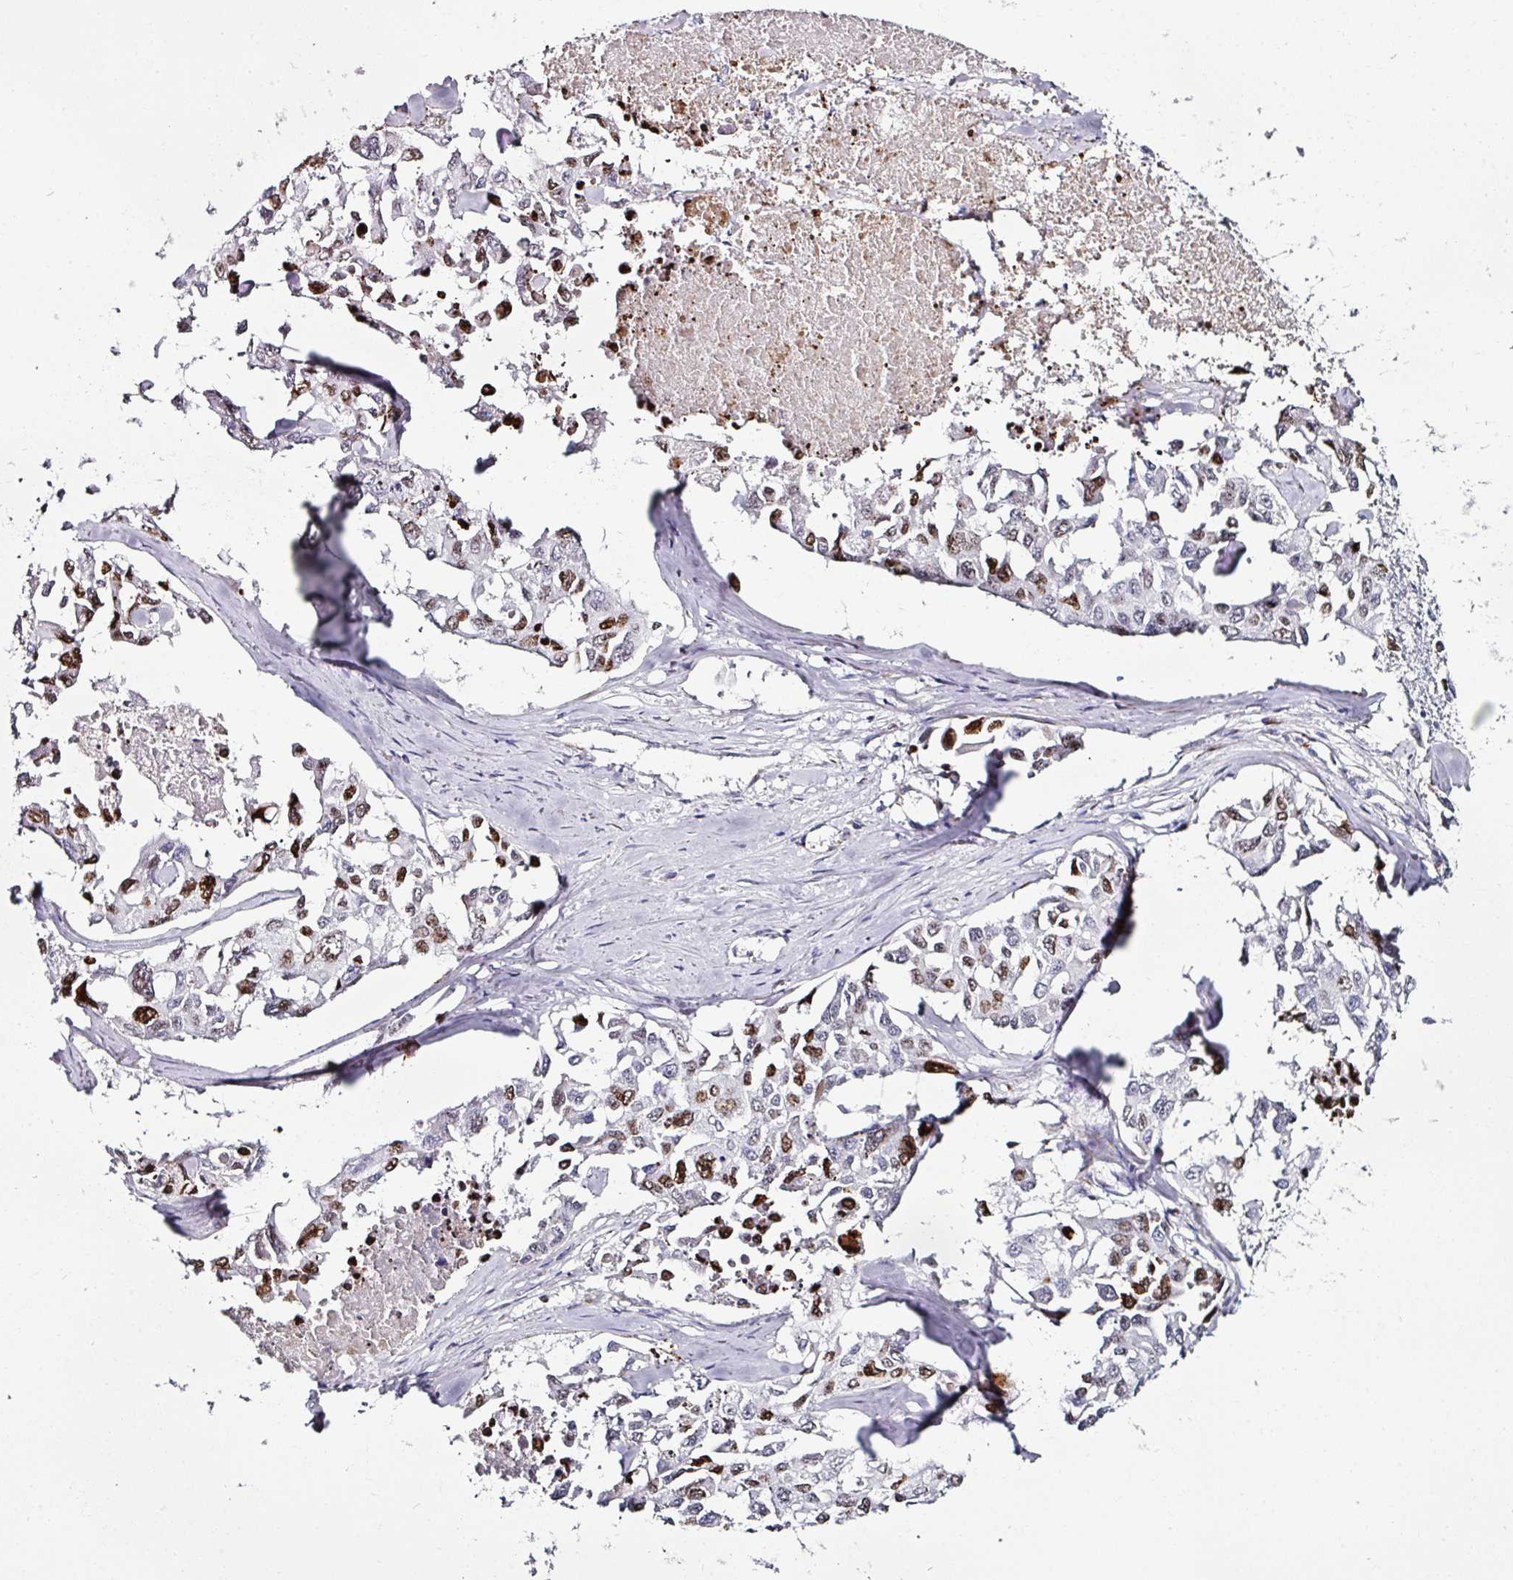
{"staining": {"intensity": "moderate", "quantity": "<25%", "location": "nuclear"}, "tissue": "lung cancer", "cell_type": "Tumor cells", "image_type": "cancer", "snomed": [{"axis": "morphology", "description": "Adenocarcinoma, NOS"}, {"axis": "topography", "description": "Lung"}], "caption": "Protein staining of lung cancer (adenocarcinoma) tissue displays moderate nuclear positivity in about <25% of tumor cells. (Stains: DAB (3,3'-diaminobenzidine) in brown, nuclei in blue, Microscopy: brightfield microscopy at high magnification).", "gene": "TMPRSS9", "patient": {"sex": "male", "age": 64}}